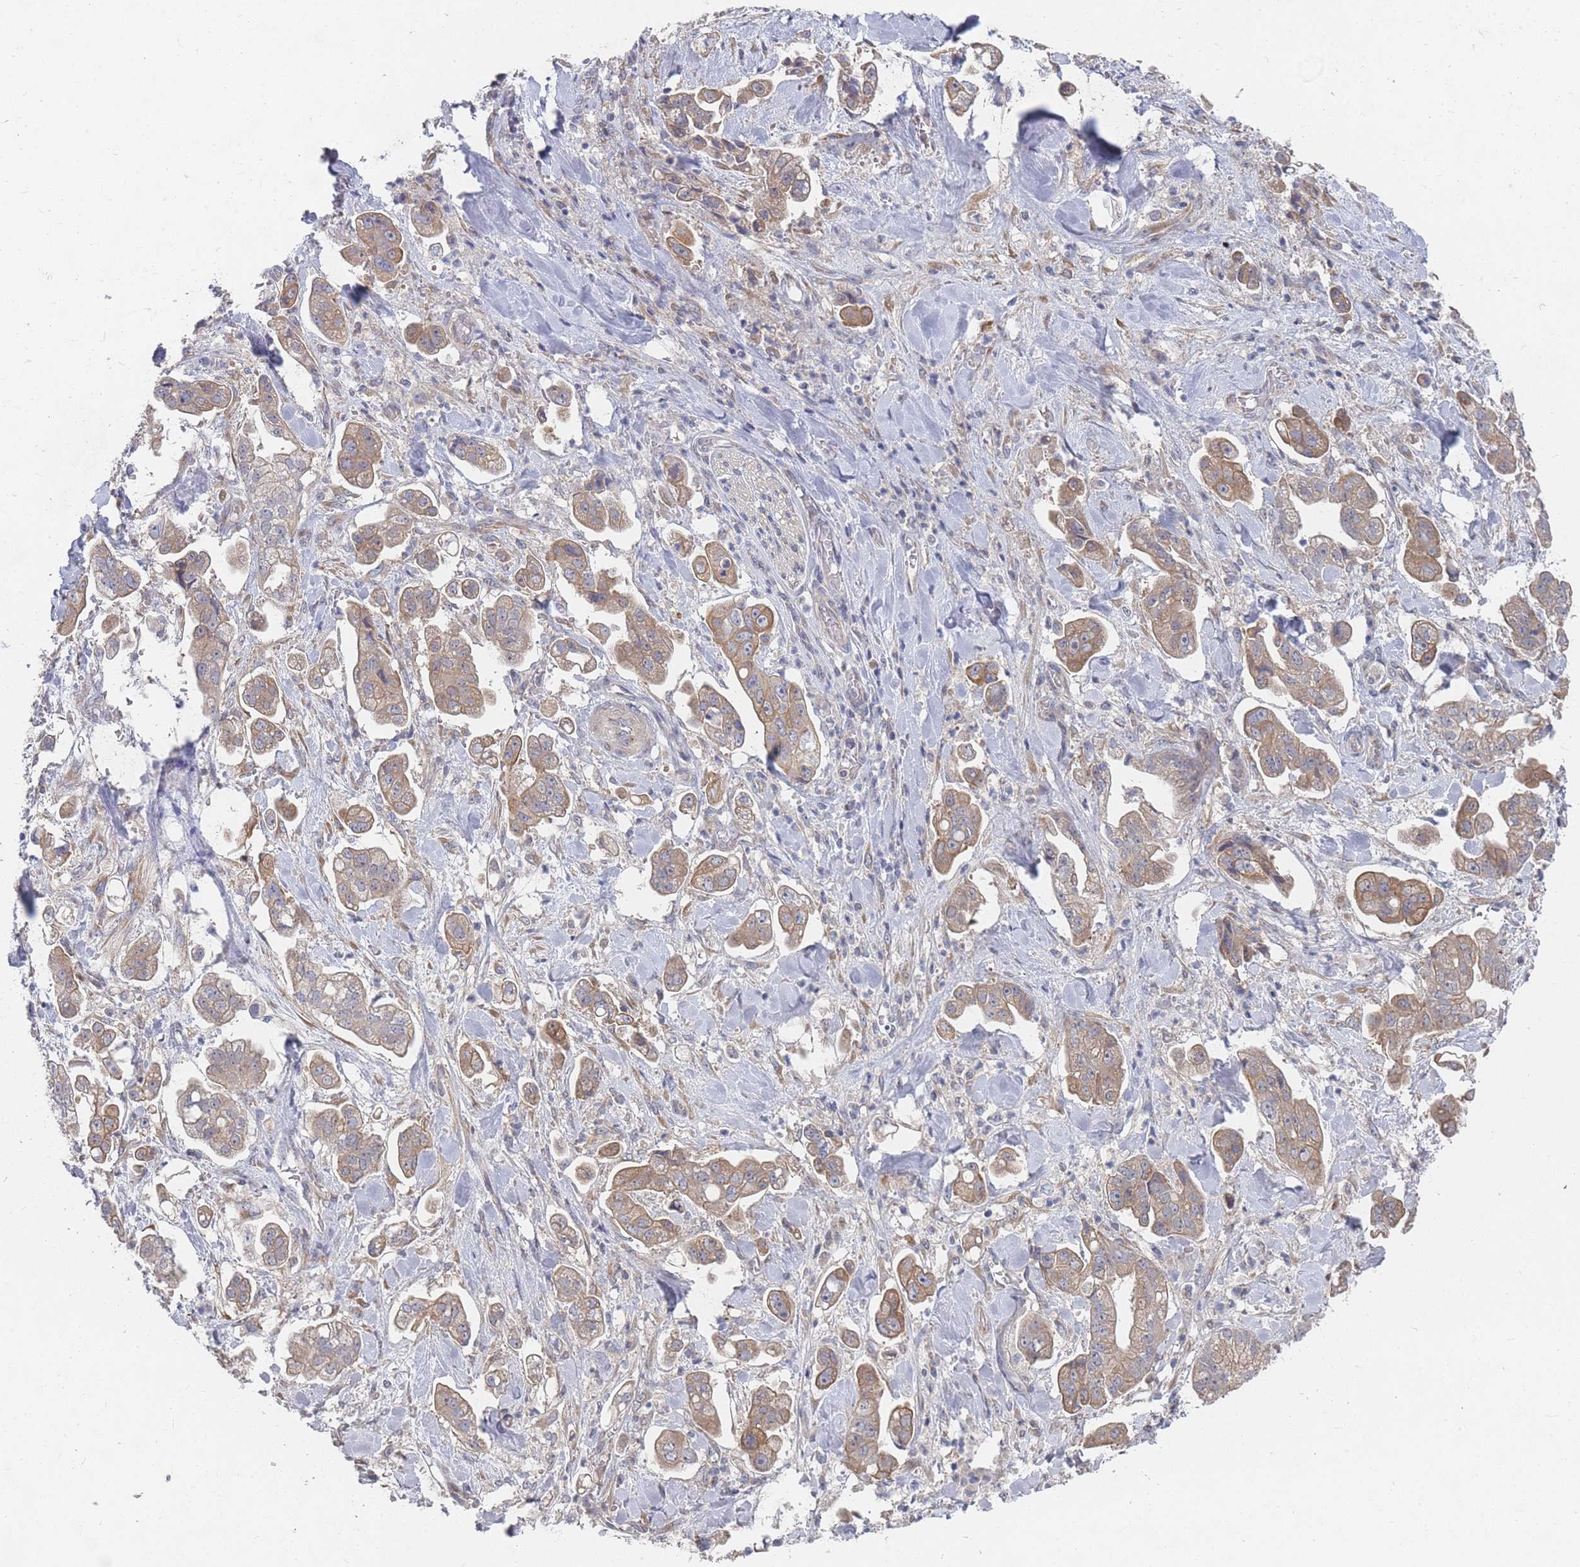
{"staining": {"intensity": "moderate", "quantity": ">75%", "location": "cytoplasmic/membranous"}, "tissue": "stomach cancer", "cell_type": "Tumor cells", "image_type": "cancer", "snomed": [{"axis": "morphology", "description": "Adenocarcinoma, NOS"}, {"axis": "topography", "description": "Stomach"}], "caption": "A photomicrograph of human stomach adenocarcinoma stained for a protein displays moderate cytoplasmic/membranous brown staining in tumor cells. (Brightfield microscopy of DAB IHC at high magnification).", "gene": "SLC35F5", "patient": {"sex": "male", "age": 62}}